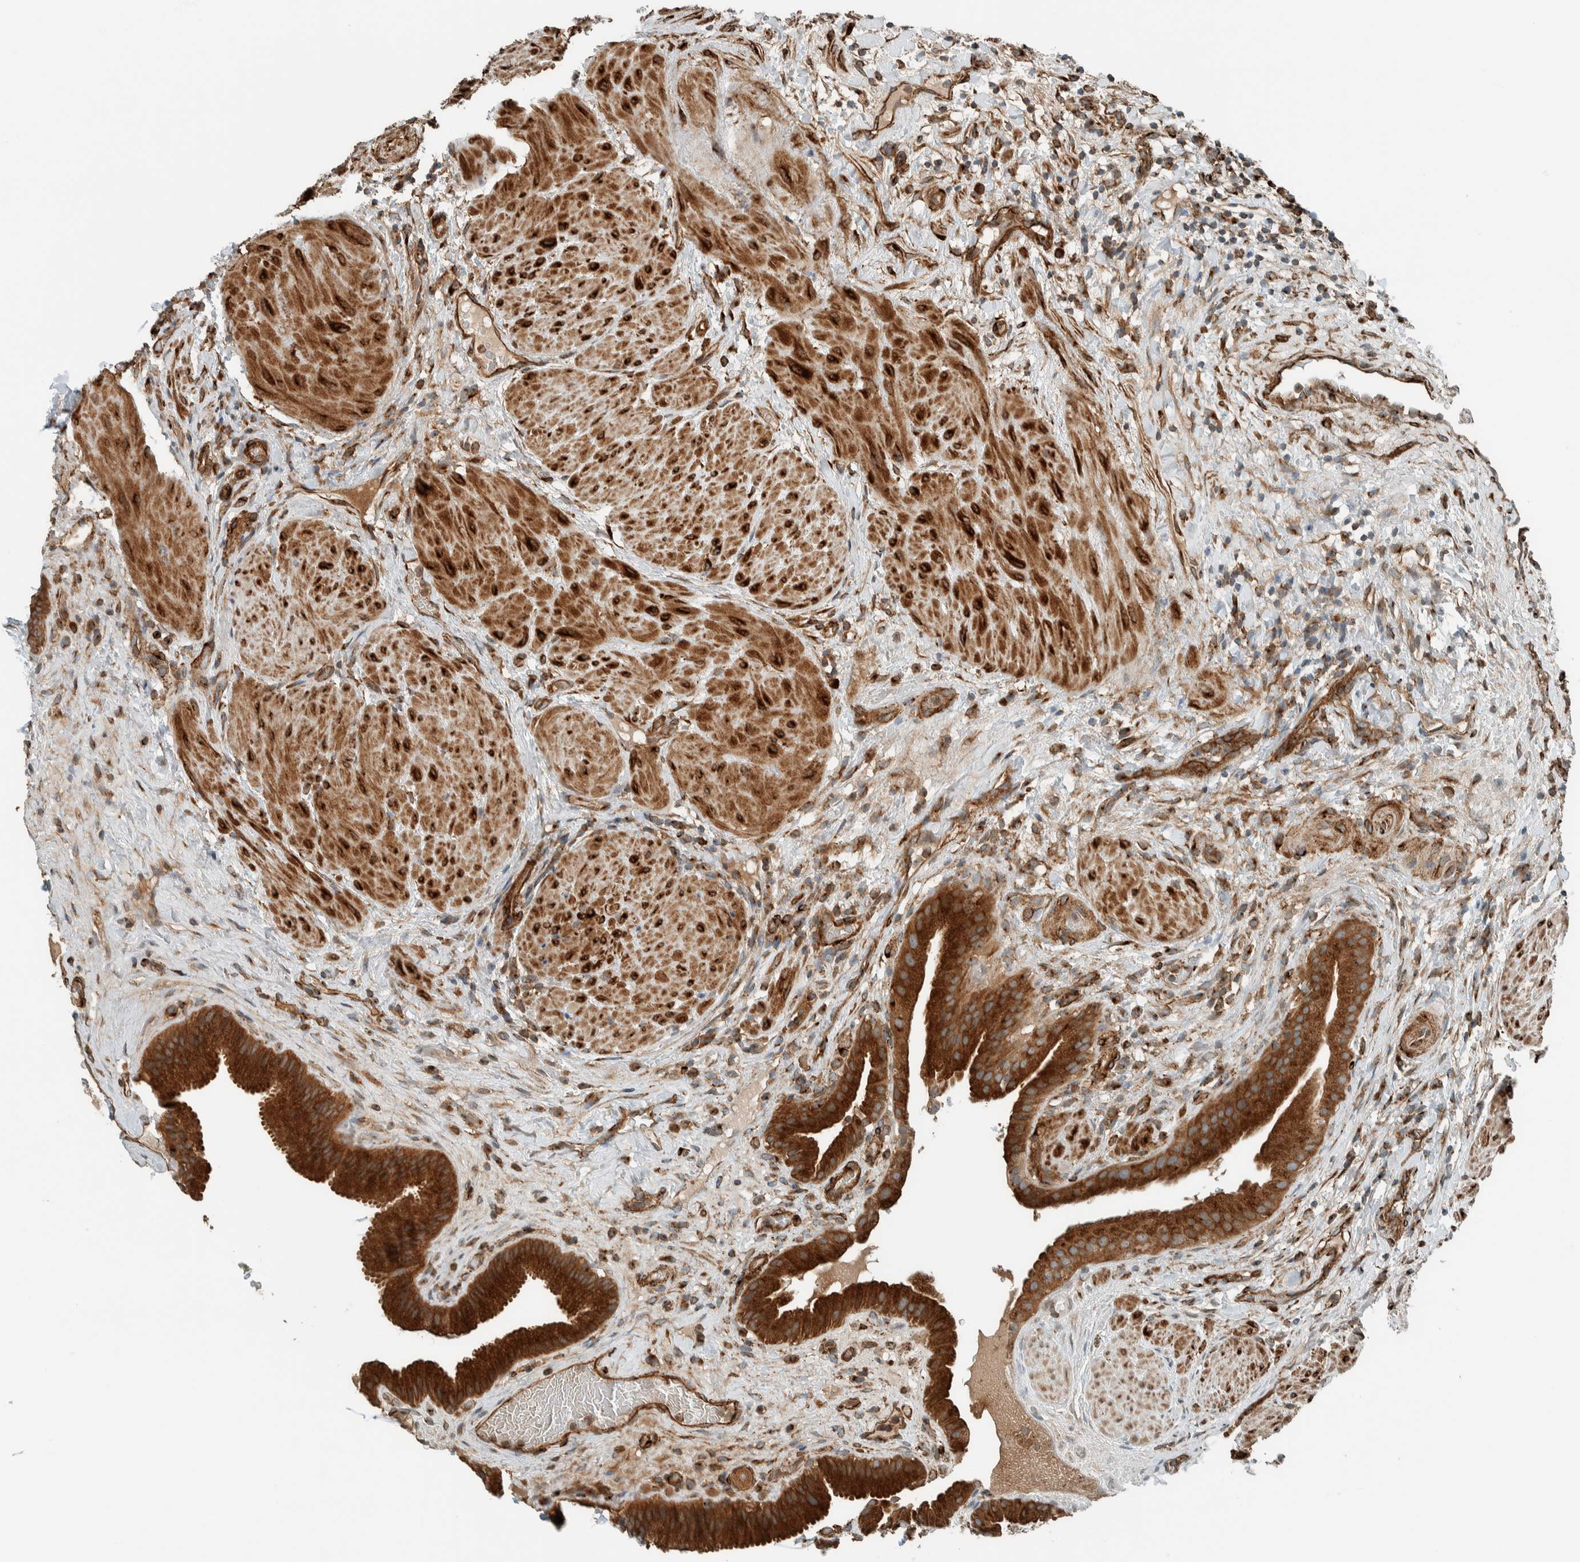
{"staining": {"intensity": "strong", "quantity": ">75%", "location": "cytoplasmic/membranous"}, "tissue": "gallbladder", "cell_type": "Glandular cells", "image_type": "normal", "snomed": [{"axis": "morphology", "description": "Normal tissue, NOS"}, {"axis": "topography", "description": "Gallbladder"}], "caption": "Benign gallbladder shows strong cytoplasmic/membranous expression in about >75% of glandular cells Using DAB (brown) and hematoxylin (blue) stains, captured at high magnification using brightfield microscopy..", "gene": "EXOC7", "patient": {"sex": "male", "age": 49}}